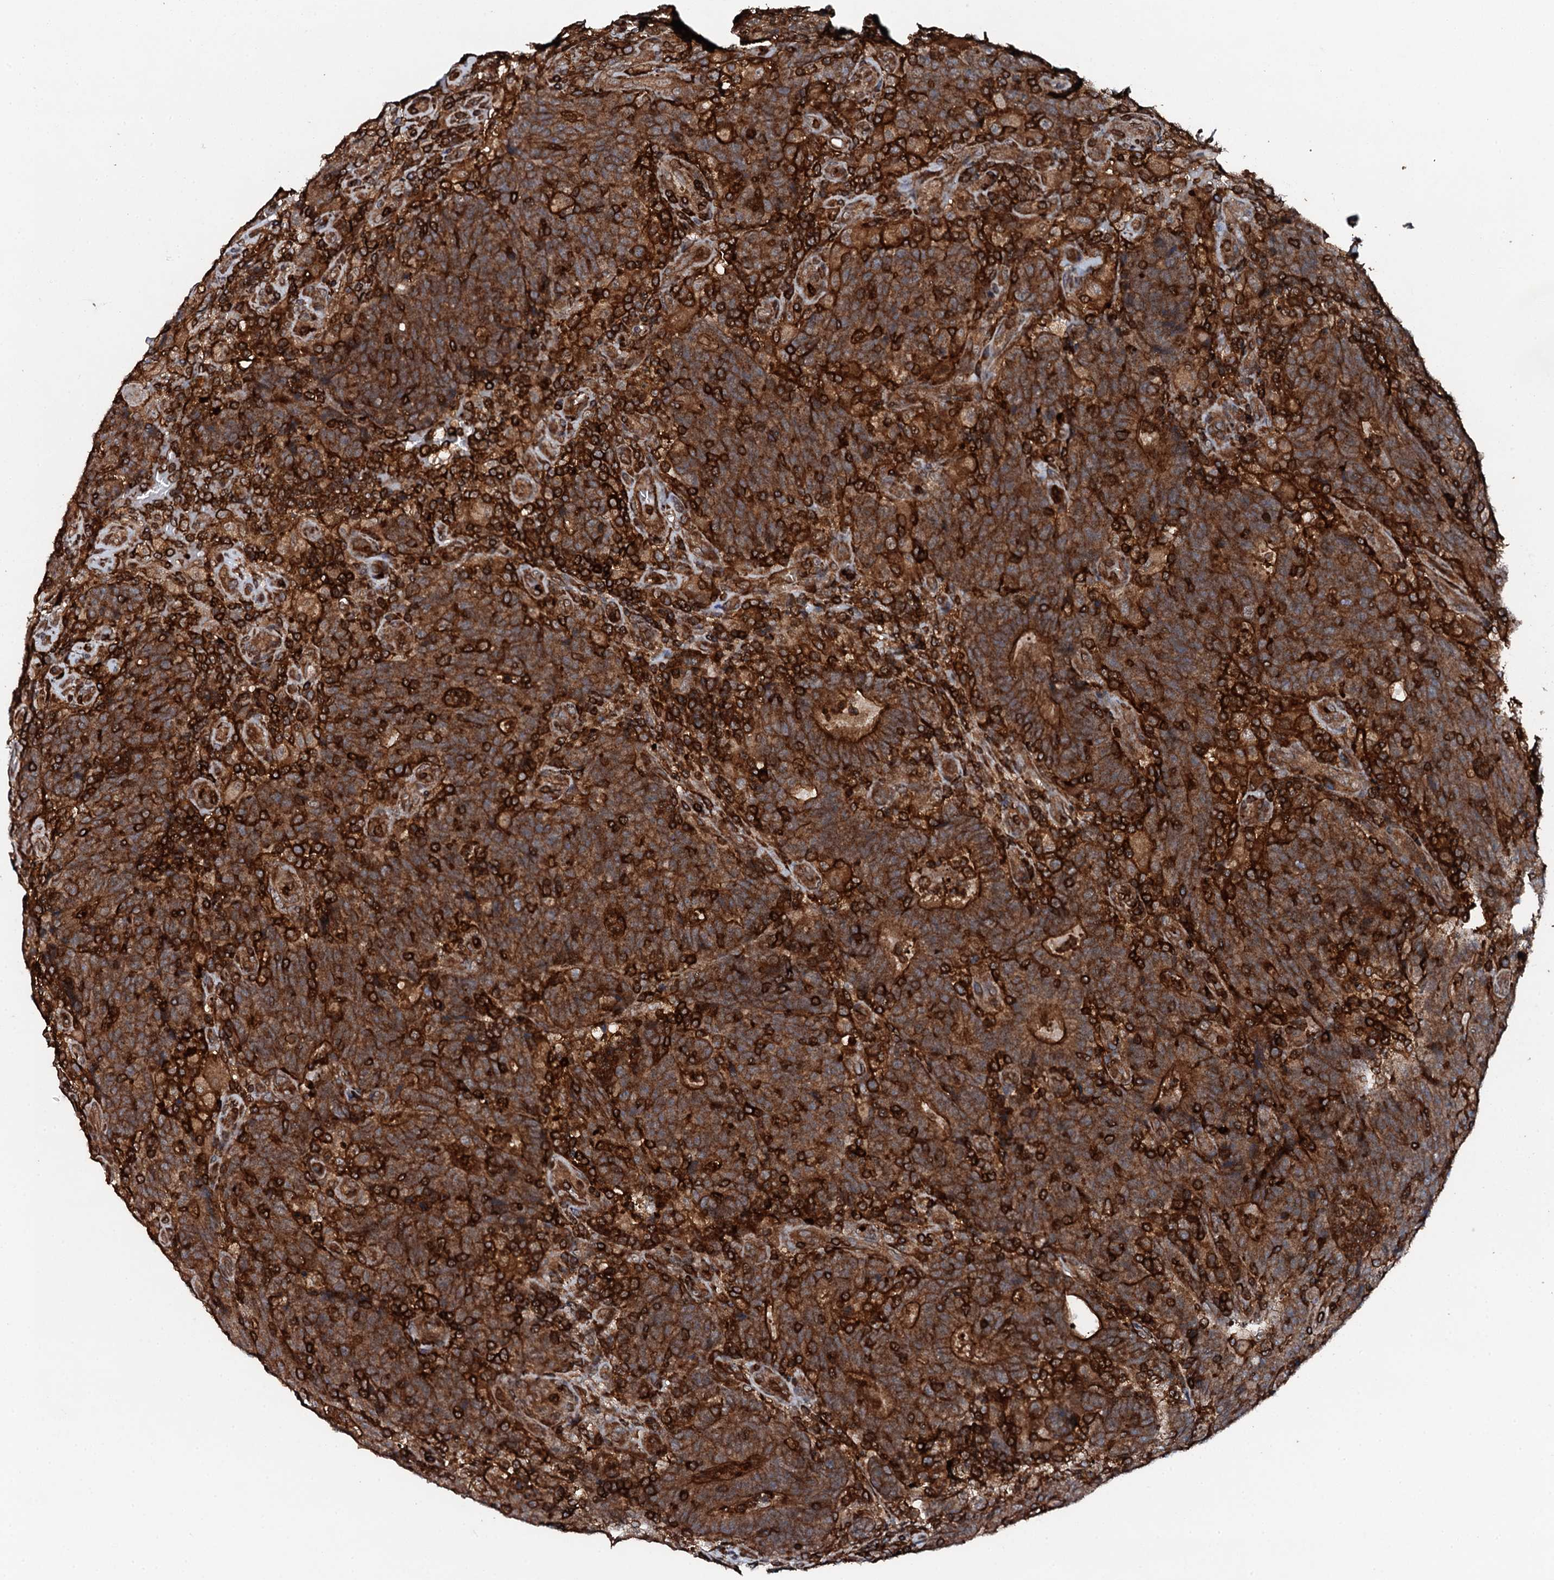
{"staining": {"intensity": "strong", "quantity": ">75%", "location": "cytoplasmic/membranous"}, "tissue": "colorectal cancer", "cell_type": "Tumor cells", "image_type": "cancer", "snomed": [{"axis": "morphology", "description": "Adenocarcinoma, NOS"}, {"axis": "topography", "description": "Colon"}], "caption": "Strong cytoplasmic/membranous positivity for a protein is present in about >75% of tumor cells of colorectal cancer (adenocarcinoma) using immunohistochemistry (IHC).", "gene": "EDC4", "patient": {"sex": "female", "age": 75}}